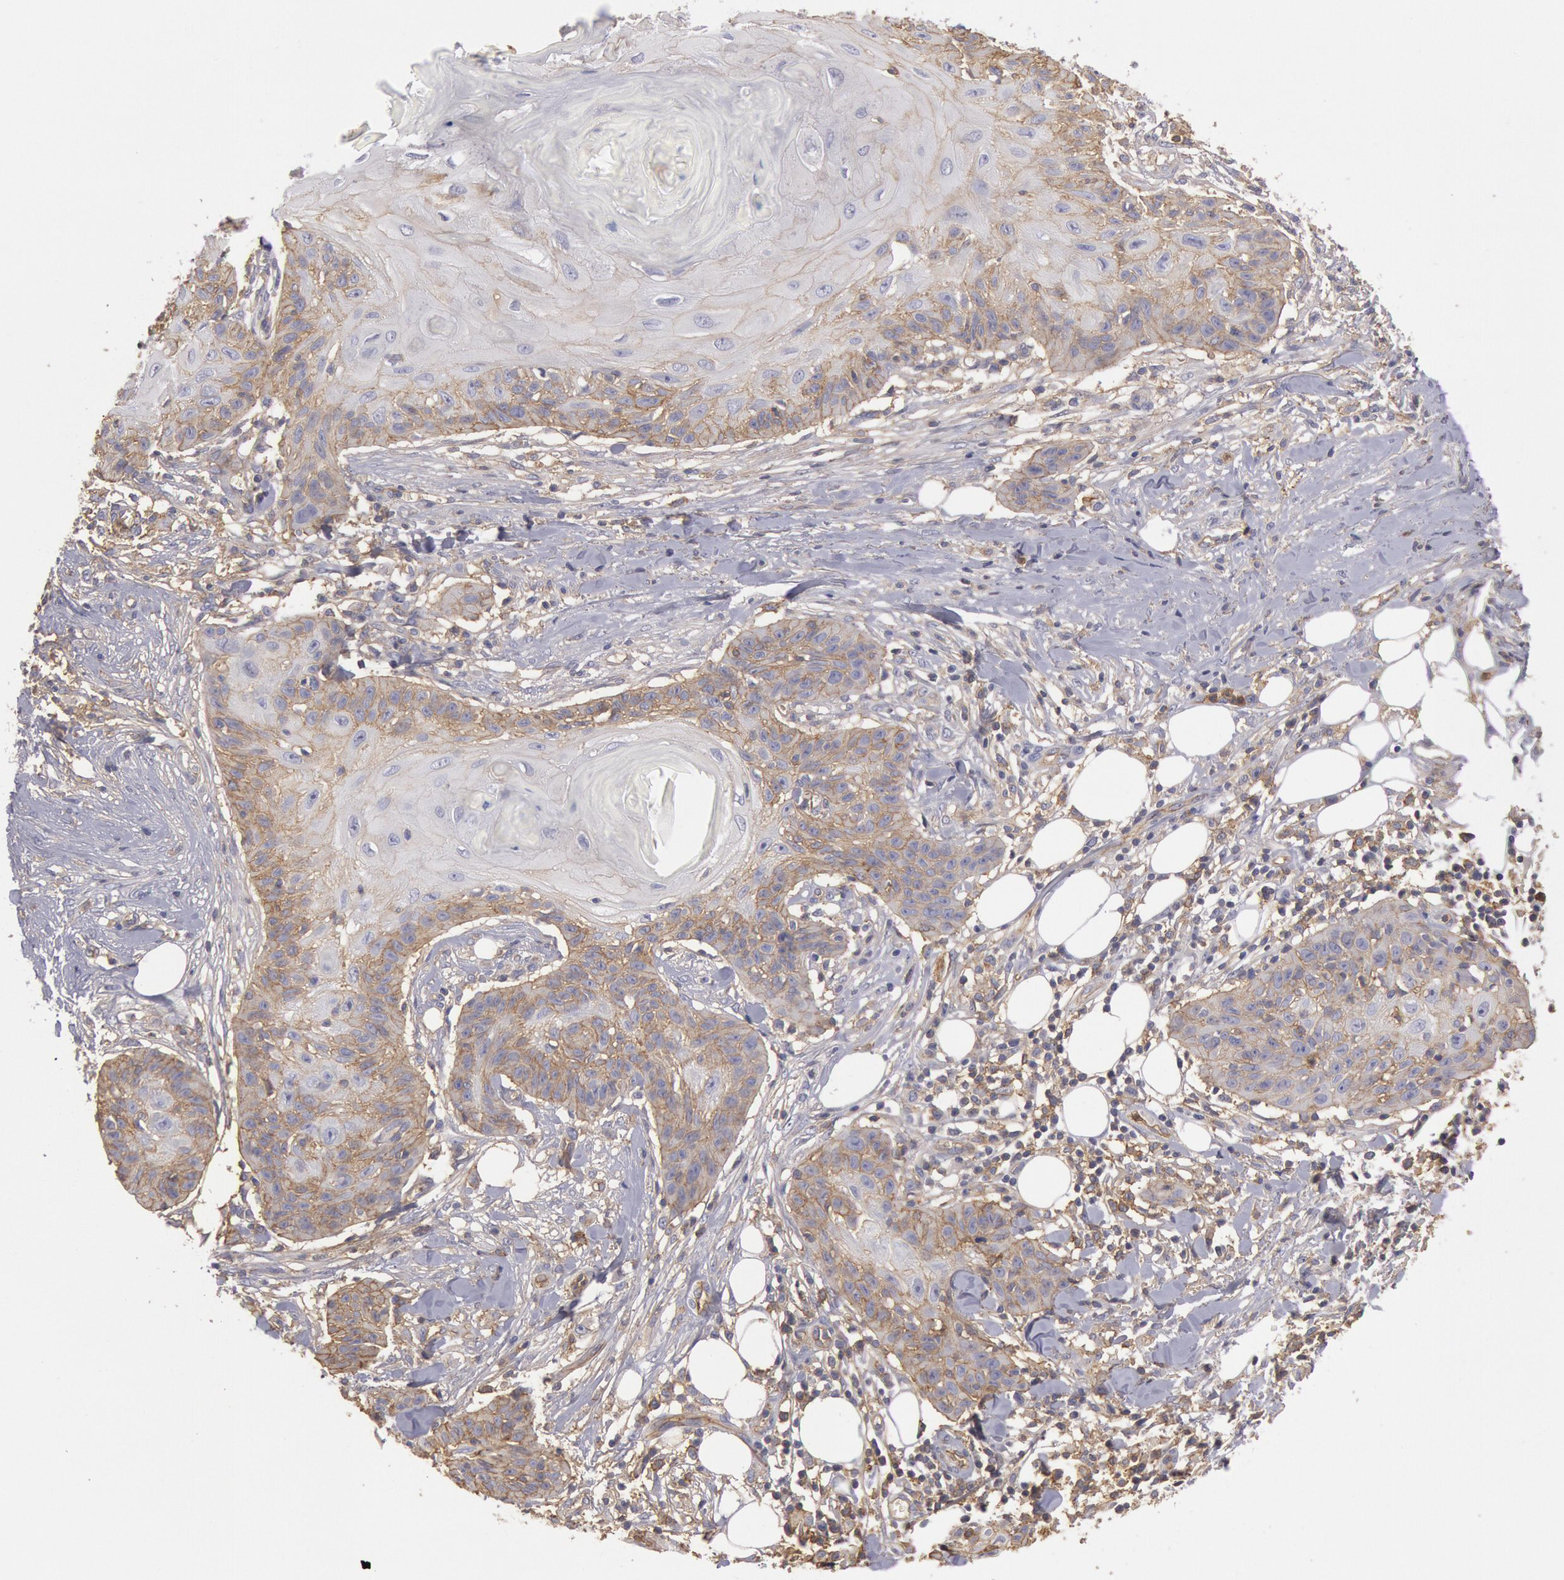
{"staining": {"intensity": "weak", "quantity": "25%-75%", "location": "cytoplasmic/membranous"}, "tissue": "skin cancer", "cell_type": "Tumor cells", "image_type": "cancer", "snomed": [{"axis": "morphology", "description": "Squamous cell carcinoma, NOS"}, {"axis": "topography", "description": "Skin"}], "caption": "IHC histopathology image of neoplastic tissue: human skin cancer stained using immunohistochemistry (IHC) displays low levels of weak protein expression localized specifically in the cytoplasmic/membranous of tumor cells, appearing as a cytoplasmic/membranous brown color.", "gene": "SNAP23", "patient": {"sex": "female", "age": 88}}